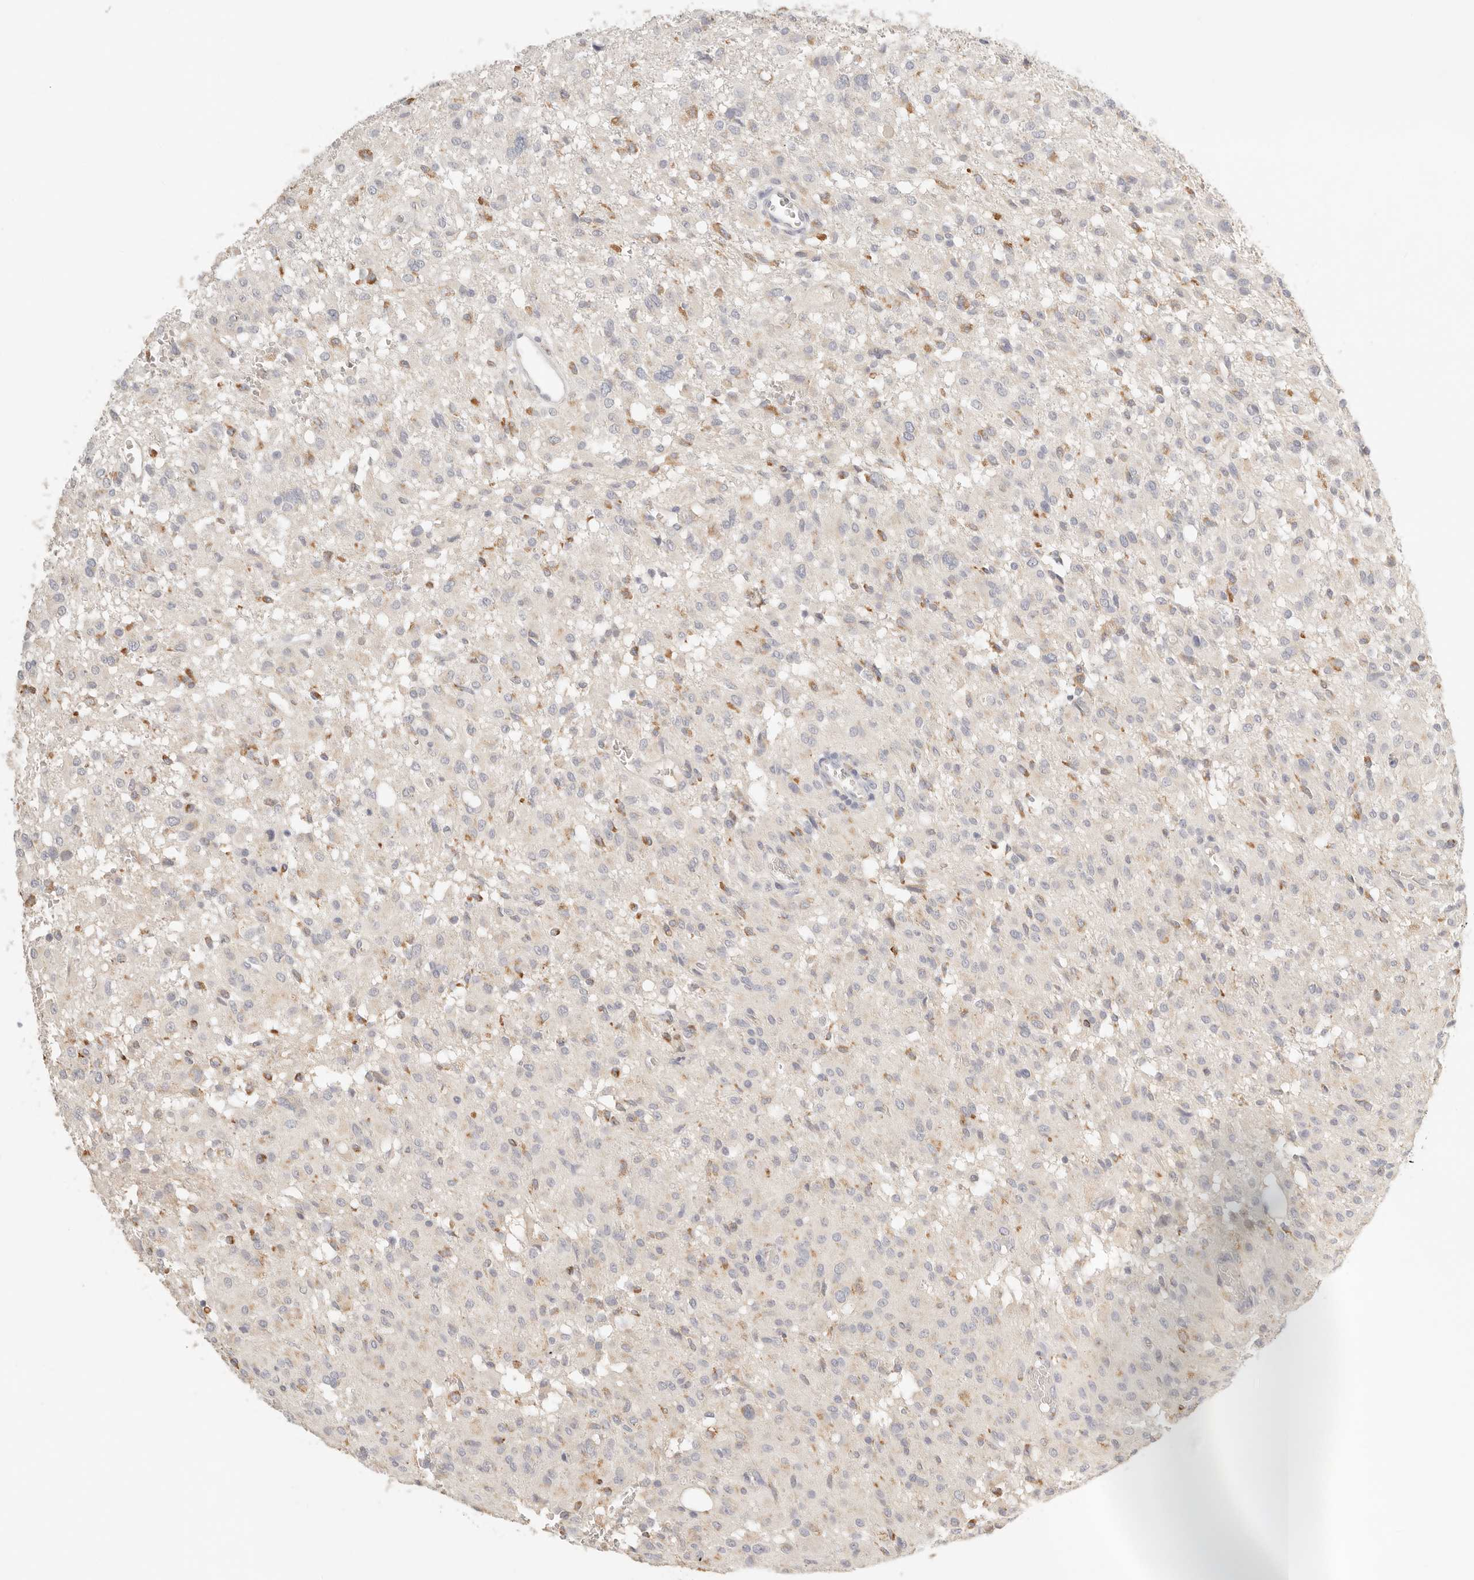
{"staining": {"intensity": "negative", "quantity": "none", "location": "none"}, "tissue": "glioma", "cell_type": "Tumor cells", "image_type": "cancer", "snomed": [{"axis": "morphology", "description": "Glioma, malignant, High grade"}, {"axis": "topography", "description": "Brain"}], "caption": "An IHC image of glioma is shown. There is no staining in tumor cells of glioma.", "gene": "CEP120", "patient": {"sex": "female", "age": 59}}